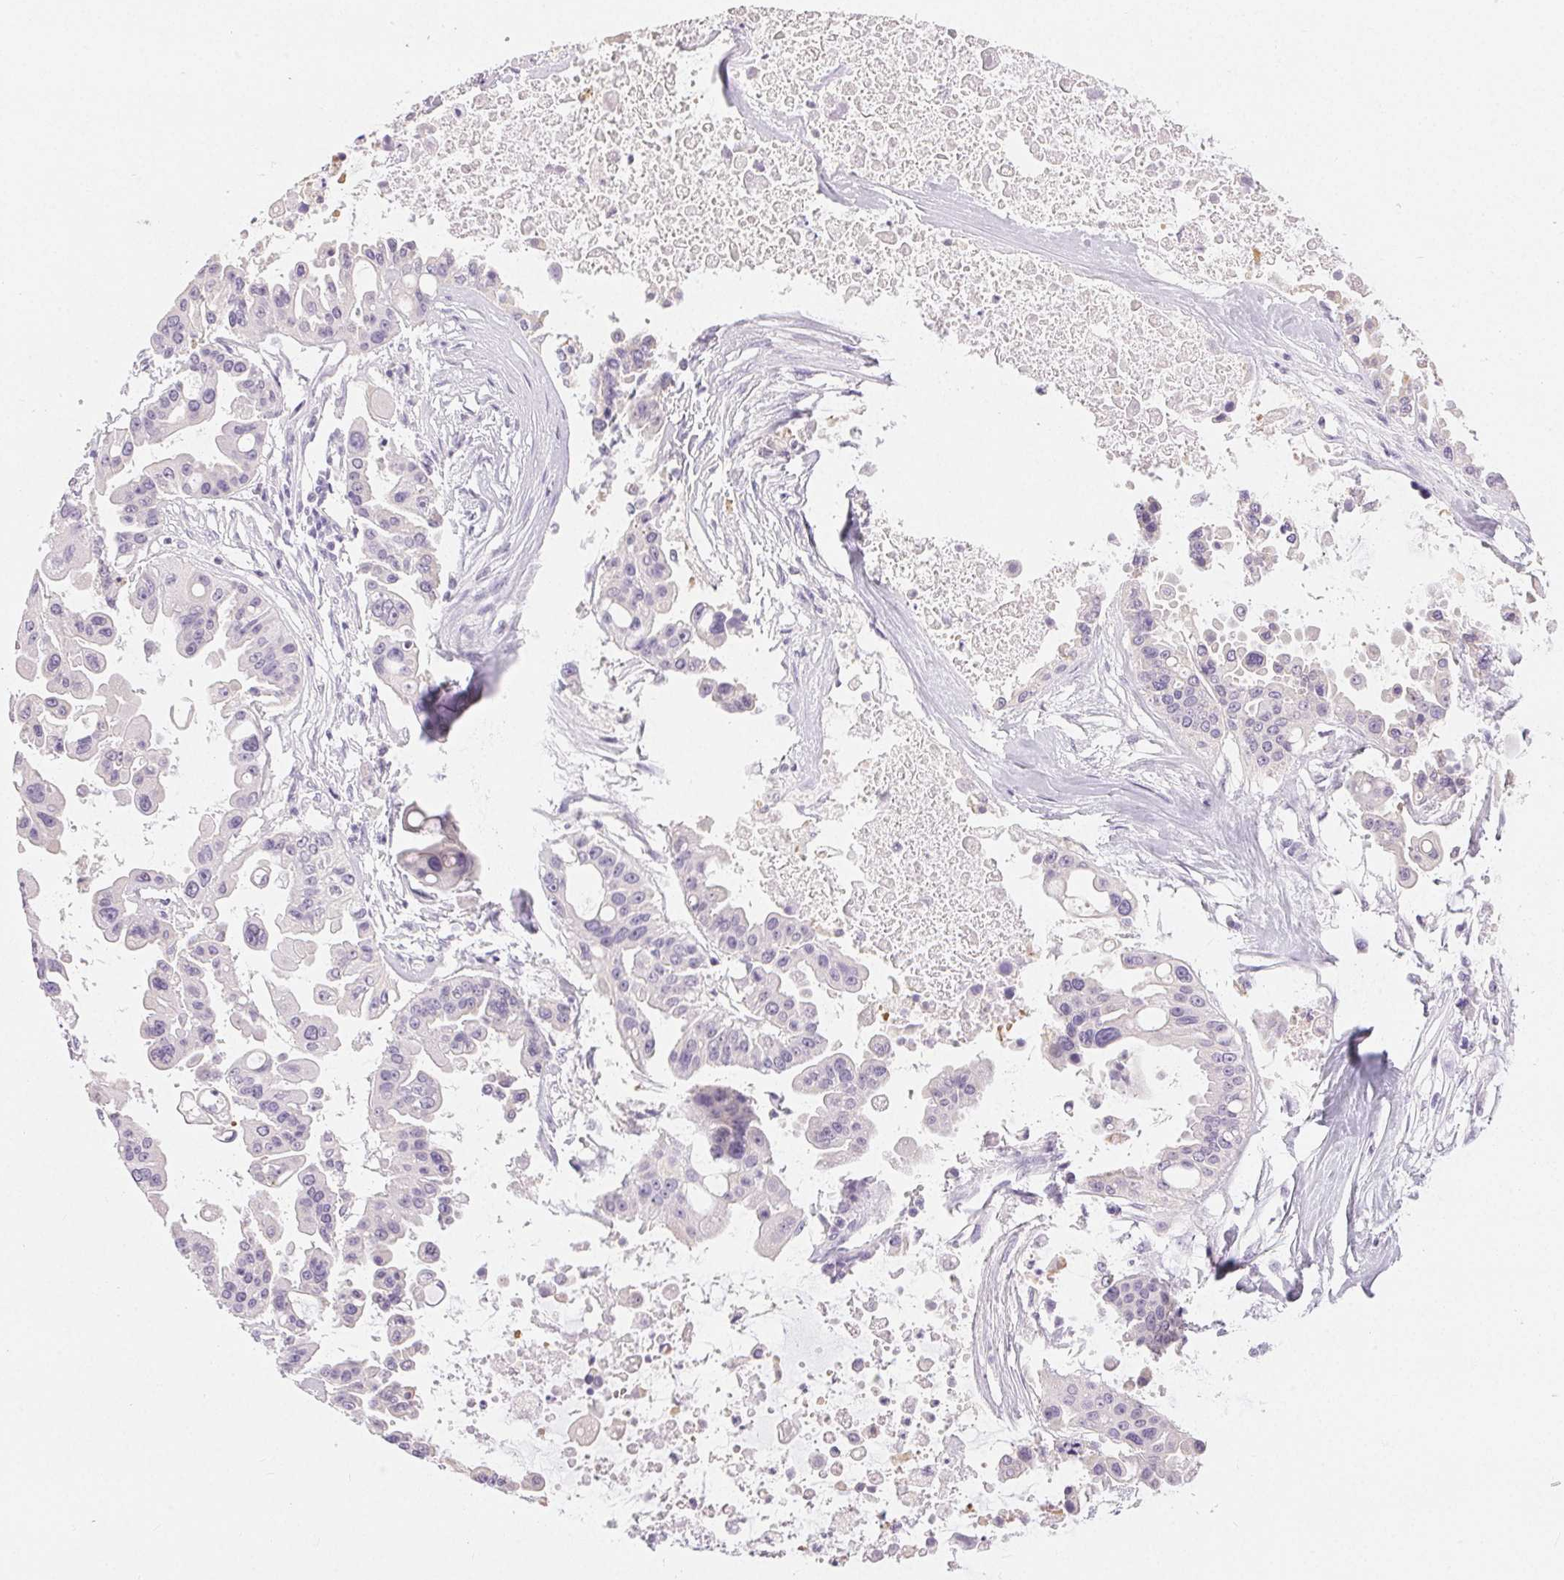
{"staining": {"intensity": "negative", "quantity": "none", "location": "none"}, "tissue": "ovarian cancer", "cell_type": "Tumor cells", "image_type": "cancer", "snomed": [{"axis": "morphology", "description": "Cystadenocarcinoma, serous, NOS"}, {"axis": "topography", "description": "Ovary"}], "caption": "A histopathology image of human ovarian serous cystadenocarcinoma is negative for staining in tumor cells. (DAB (3,3'-diaminobenzidine) IHC with hematoxylin counter stain).", "gene": "SFTPD", "patient": {"sex": "female", "age": 56}}